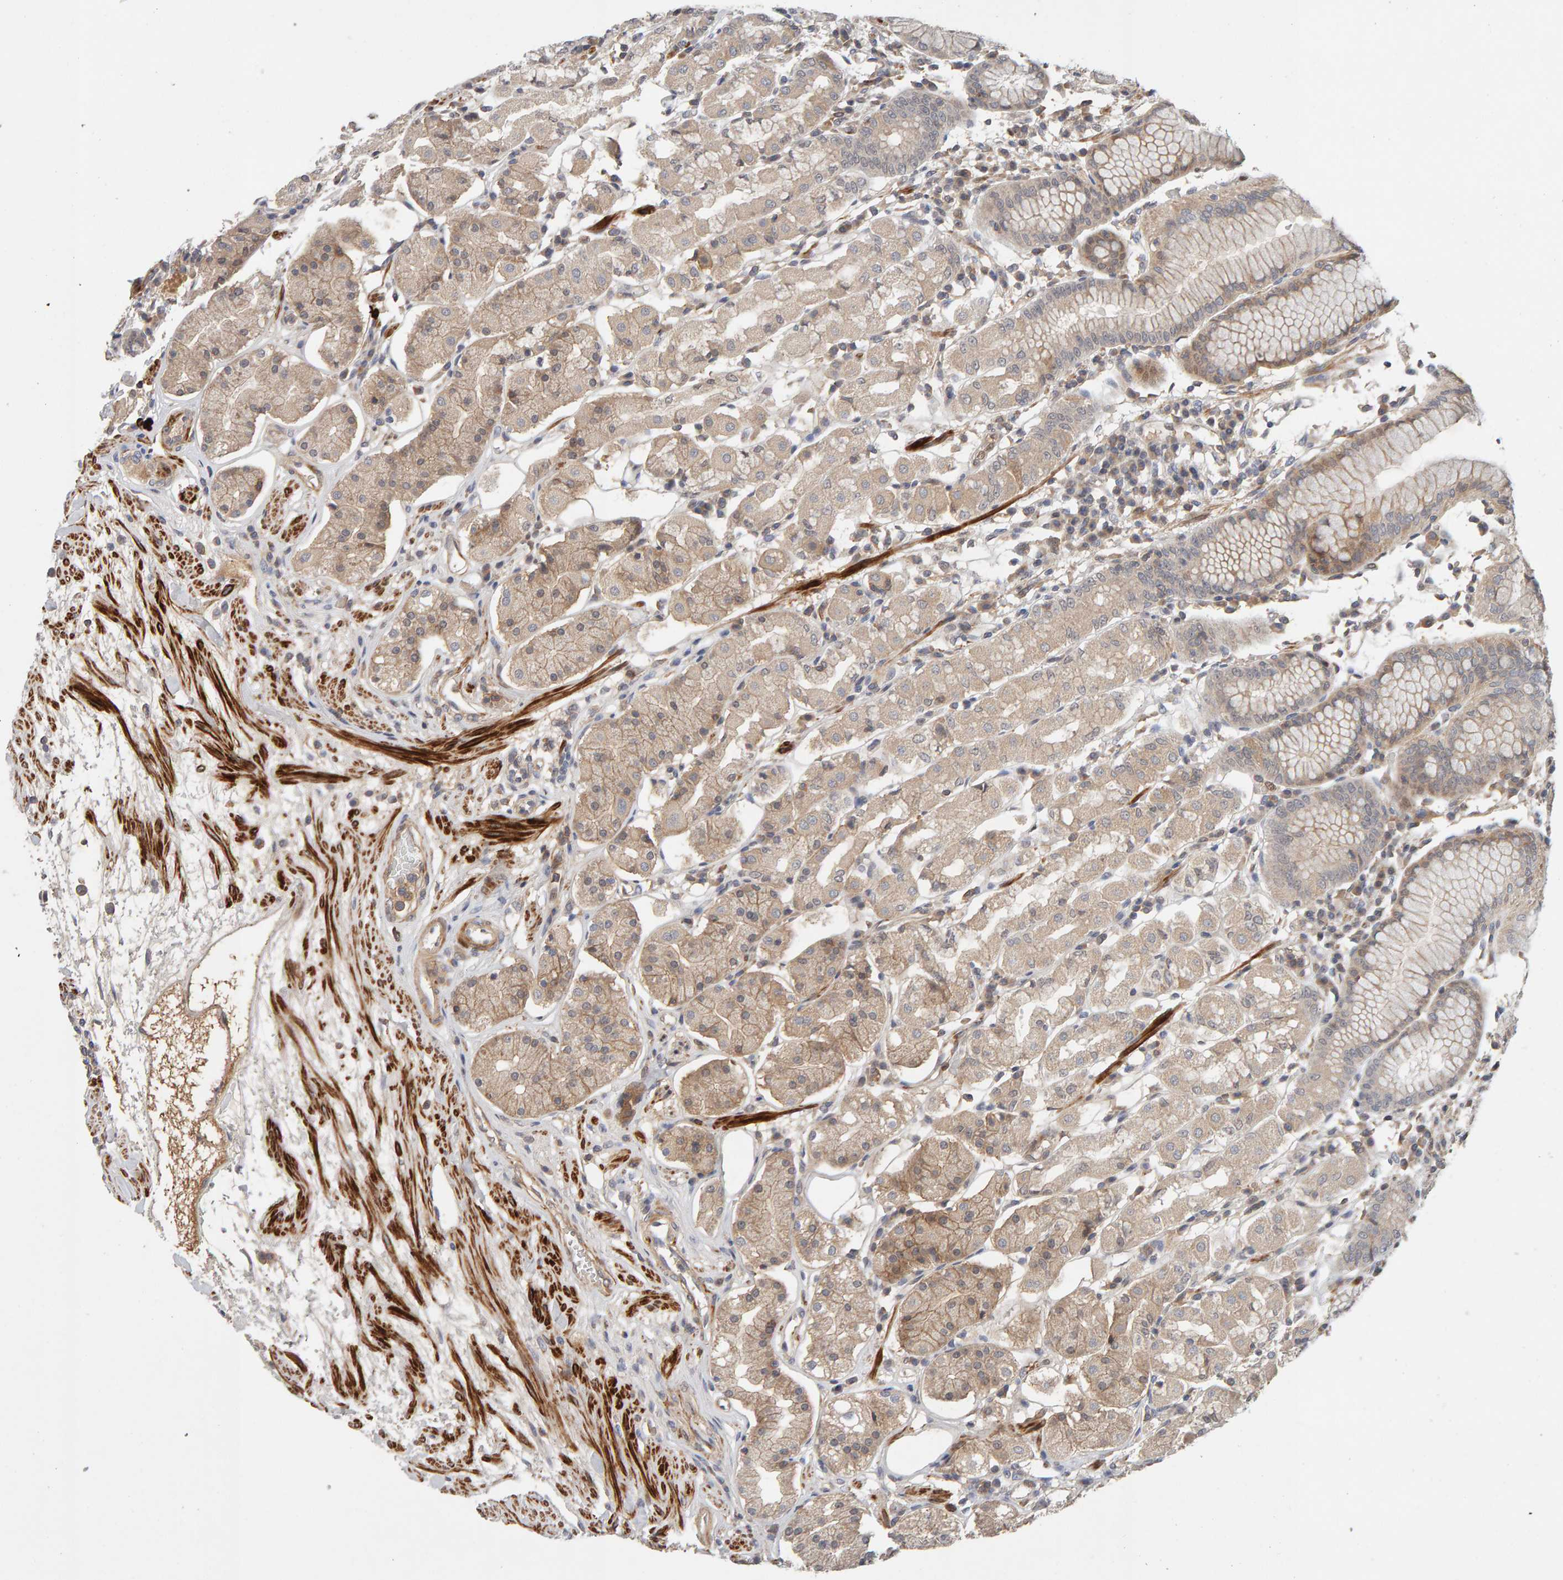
{"staining": {"intensity": "weak", "quantity": "25%-75%", "location": "cytoplasmic/membranous"}, "tissue": "stomach", "cell_type": "Glandular cells", "image_type": "normal", "snomed": [{"axis": "morphology", "description": "Normal tissue, NOS"}, {"axis": "topography", "description": "Stomach"}, {"axis": "topography", "description": "Stomach, lower"}], "caption": "Immunohistochemical staining of normal human stomach demonstrates low levels of weak cytoplasmic/membranous staining in about 25%-75% of glandular cells.", "gene": "NUDCD1", "patient": {"sex": "female", "age": 56}}